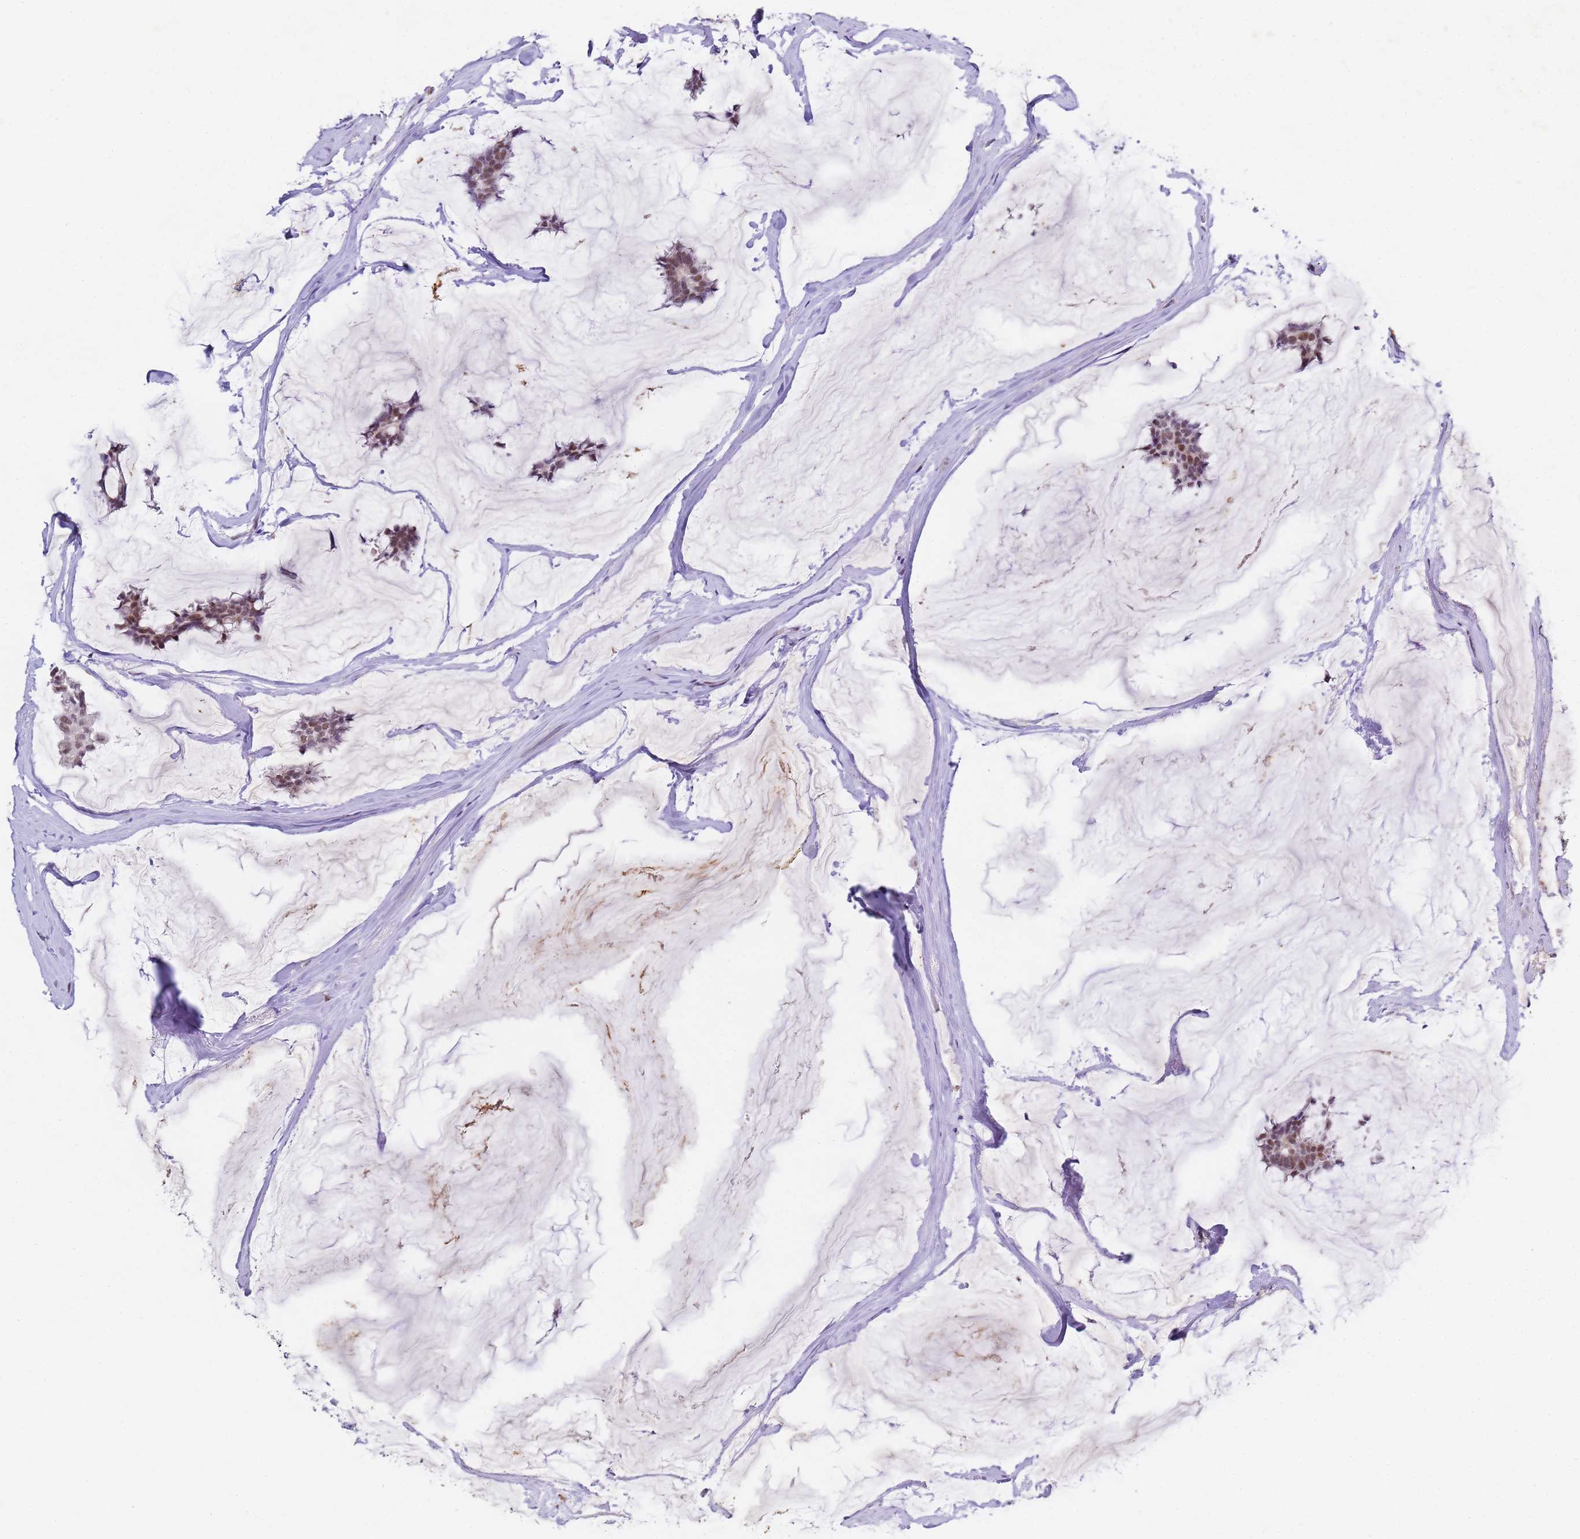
{"staining": {"intensity": "moderate", "quantity": ">75%", "location": "nuclear"}, "tissue": "breast cancer", "cell_type": "Tumor cells", "image_type": "cancer", "snomed": [{"axis": "morphology", "description": "Duct carcinoma"}, {"axis": "topography", "description": "Breast"}], "caption": "Tumor cells reveal moderate nuclear expression in approximately >75% of cells in breast cancer.", "gene": "FNBP4", "patient": {"sex": "female", "age": 93}}